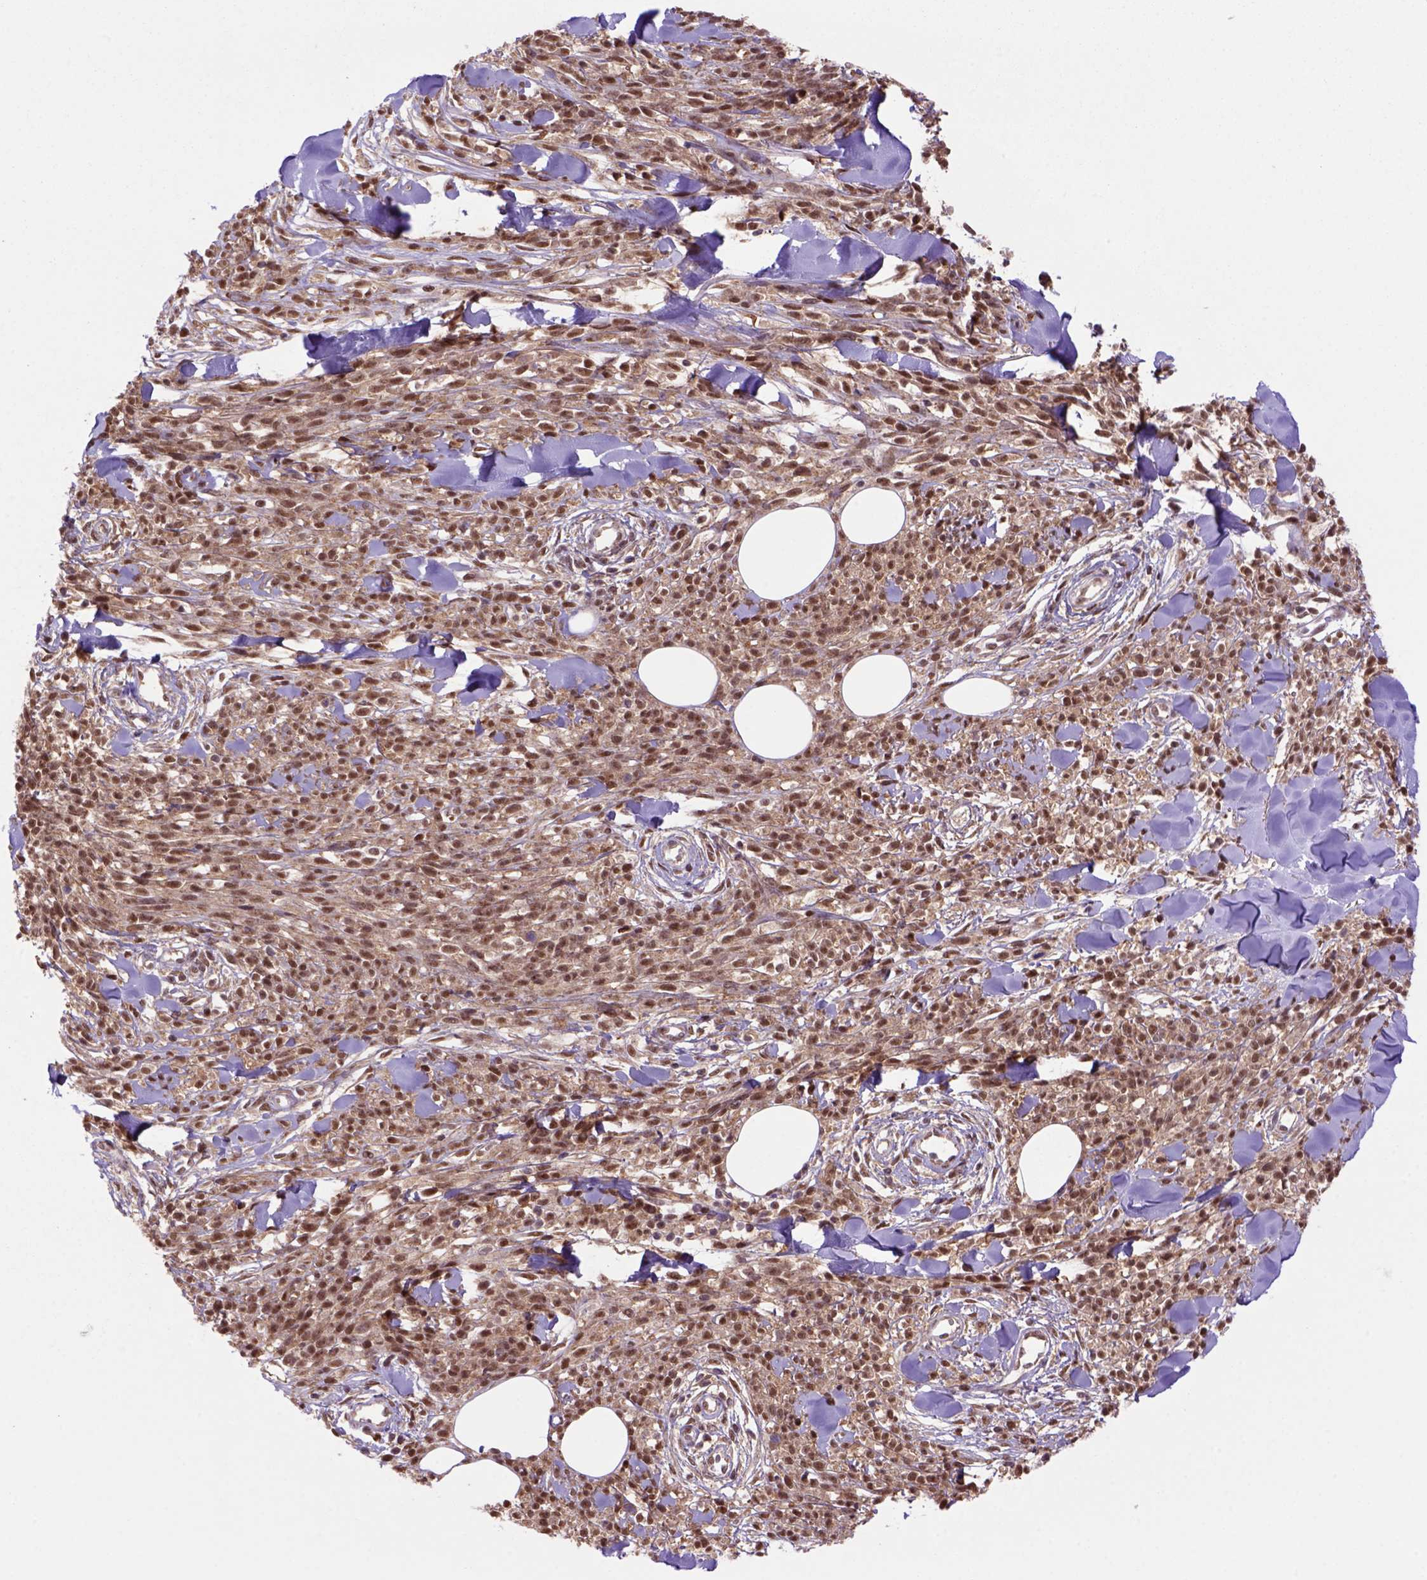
{"staining": {"intensity": "moderate", "quantity": ">75%", "location": "cytoplasmic/membranous,nuclear"}, "tissue": "melanoma", "cell_type": "Tumor cells", "image_type": "cancer", "snomed": [{"axis": "morphology", "description": "Malignant melanoma, NOS"}, {"axis": "topography", "description": "Skin"}, {"axis": "topography", "description": "Skin of trunk"}], "caption": "The immunohistochemical stain highlights moderate cytoplasmic/membranous and nuclear expression in tumor cells of melanoma tissue. The staining was performed using DAB to visualize the protein expression in brown, while the nuclei were stained in blue with hematoxylin (Magnification: 20x).", "gene": "PSMC2", "patient": {"sex": "male", "age": 74}}